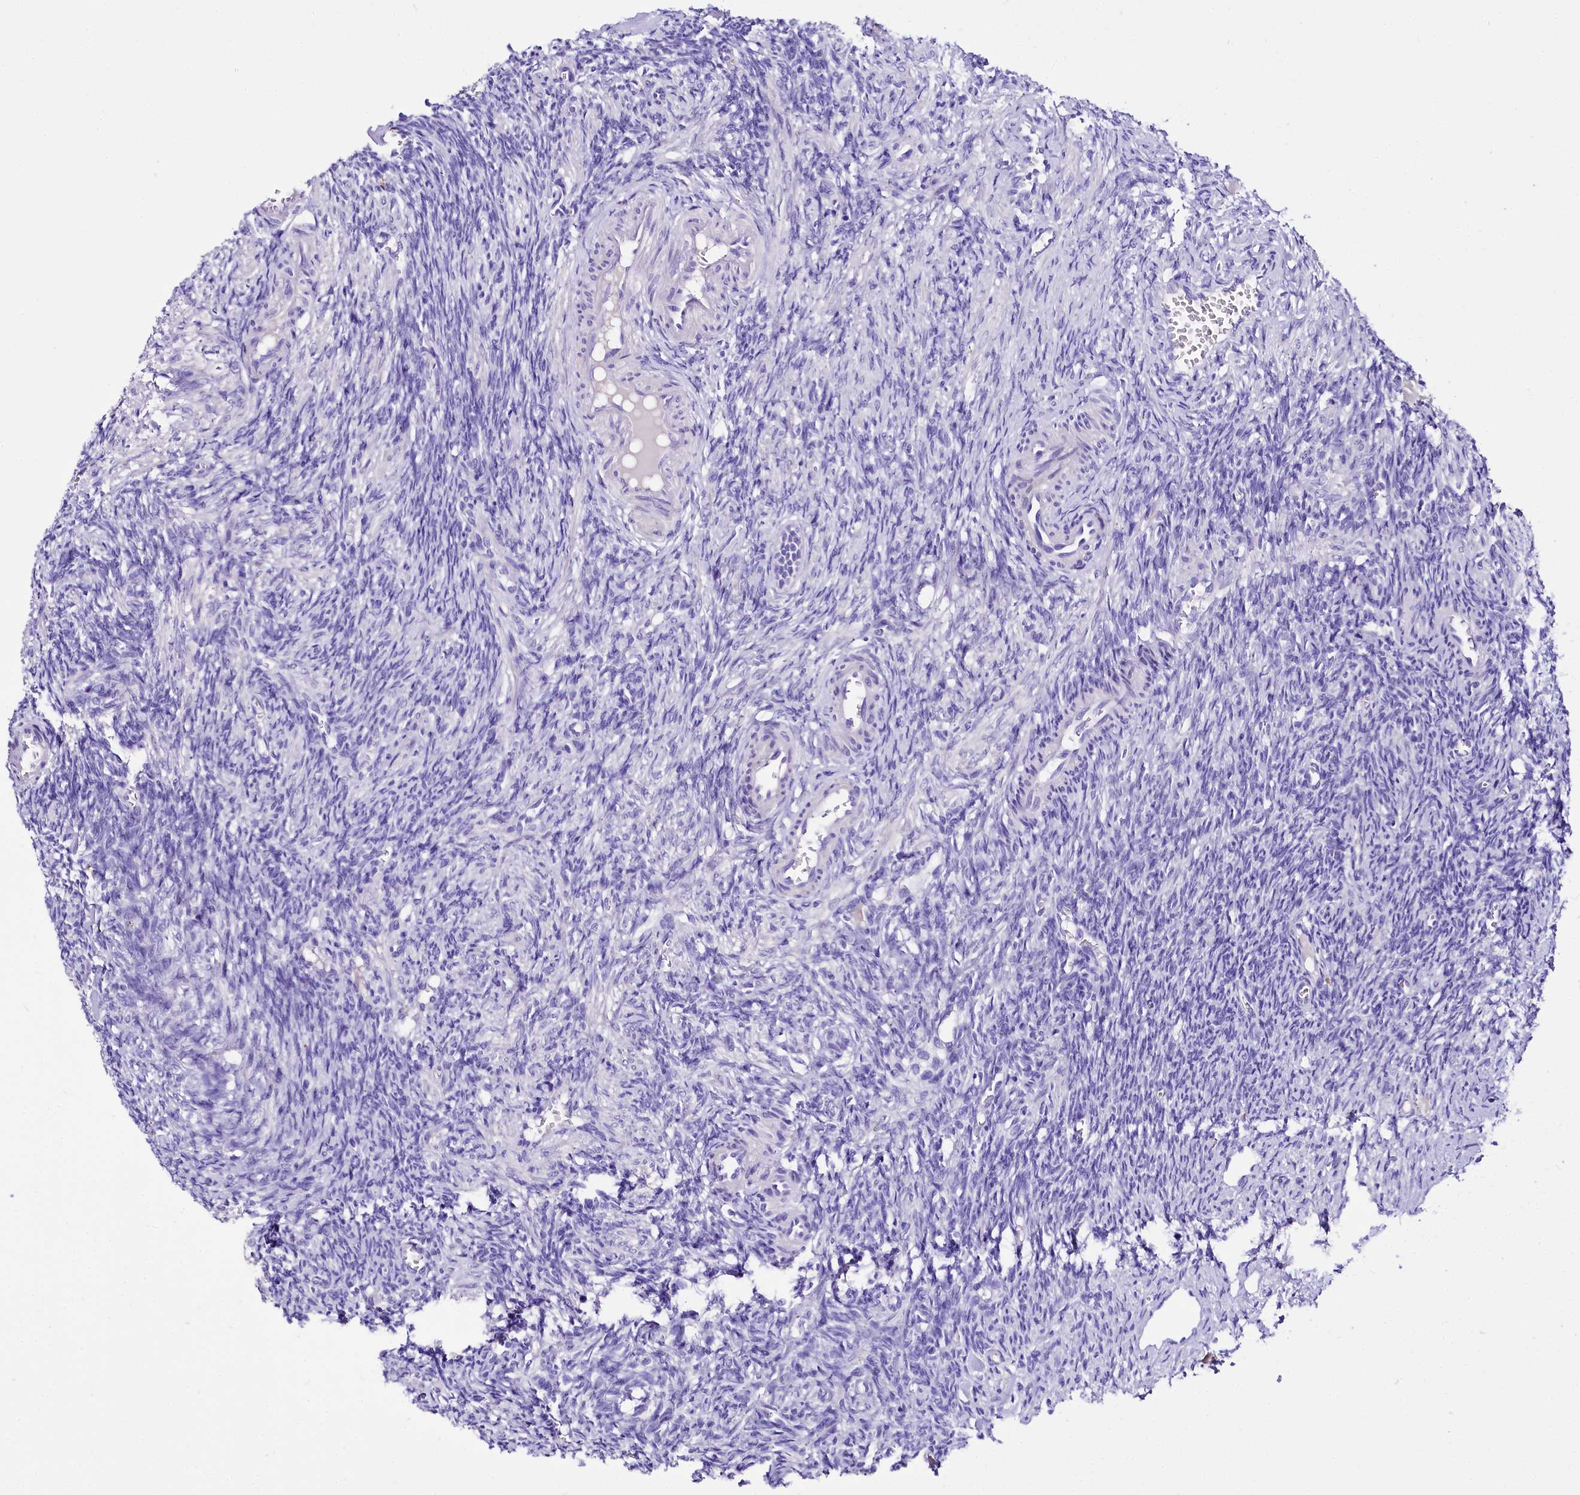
{"staining": {"intensity": "negative", "quantity": "none", "location": "none"}, "tissue": "ovary", "cell_type": "Ovarian stroma cells", "image_type": "normal", "snomed": [{"axis": "morphology", "description": "Normal tissue, NOS"}, {"axis": "topography", "description": "Ovary"}], "caption": "Image shows no significant protein staining in ovarian stroma cells of normal ovary. The staining is performed using DAB (3,3'-diaminobenzidine) brown chromogen with nuclei counter-stained in using hematoxylin.", "gene": "A2ML1", "patient": {"sex": "female", "age": 27}}